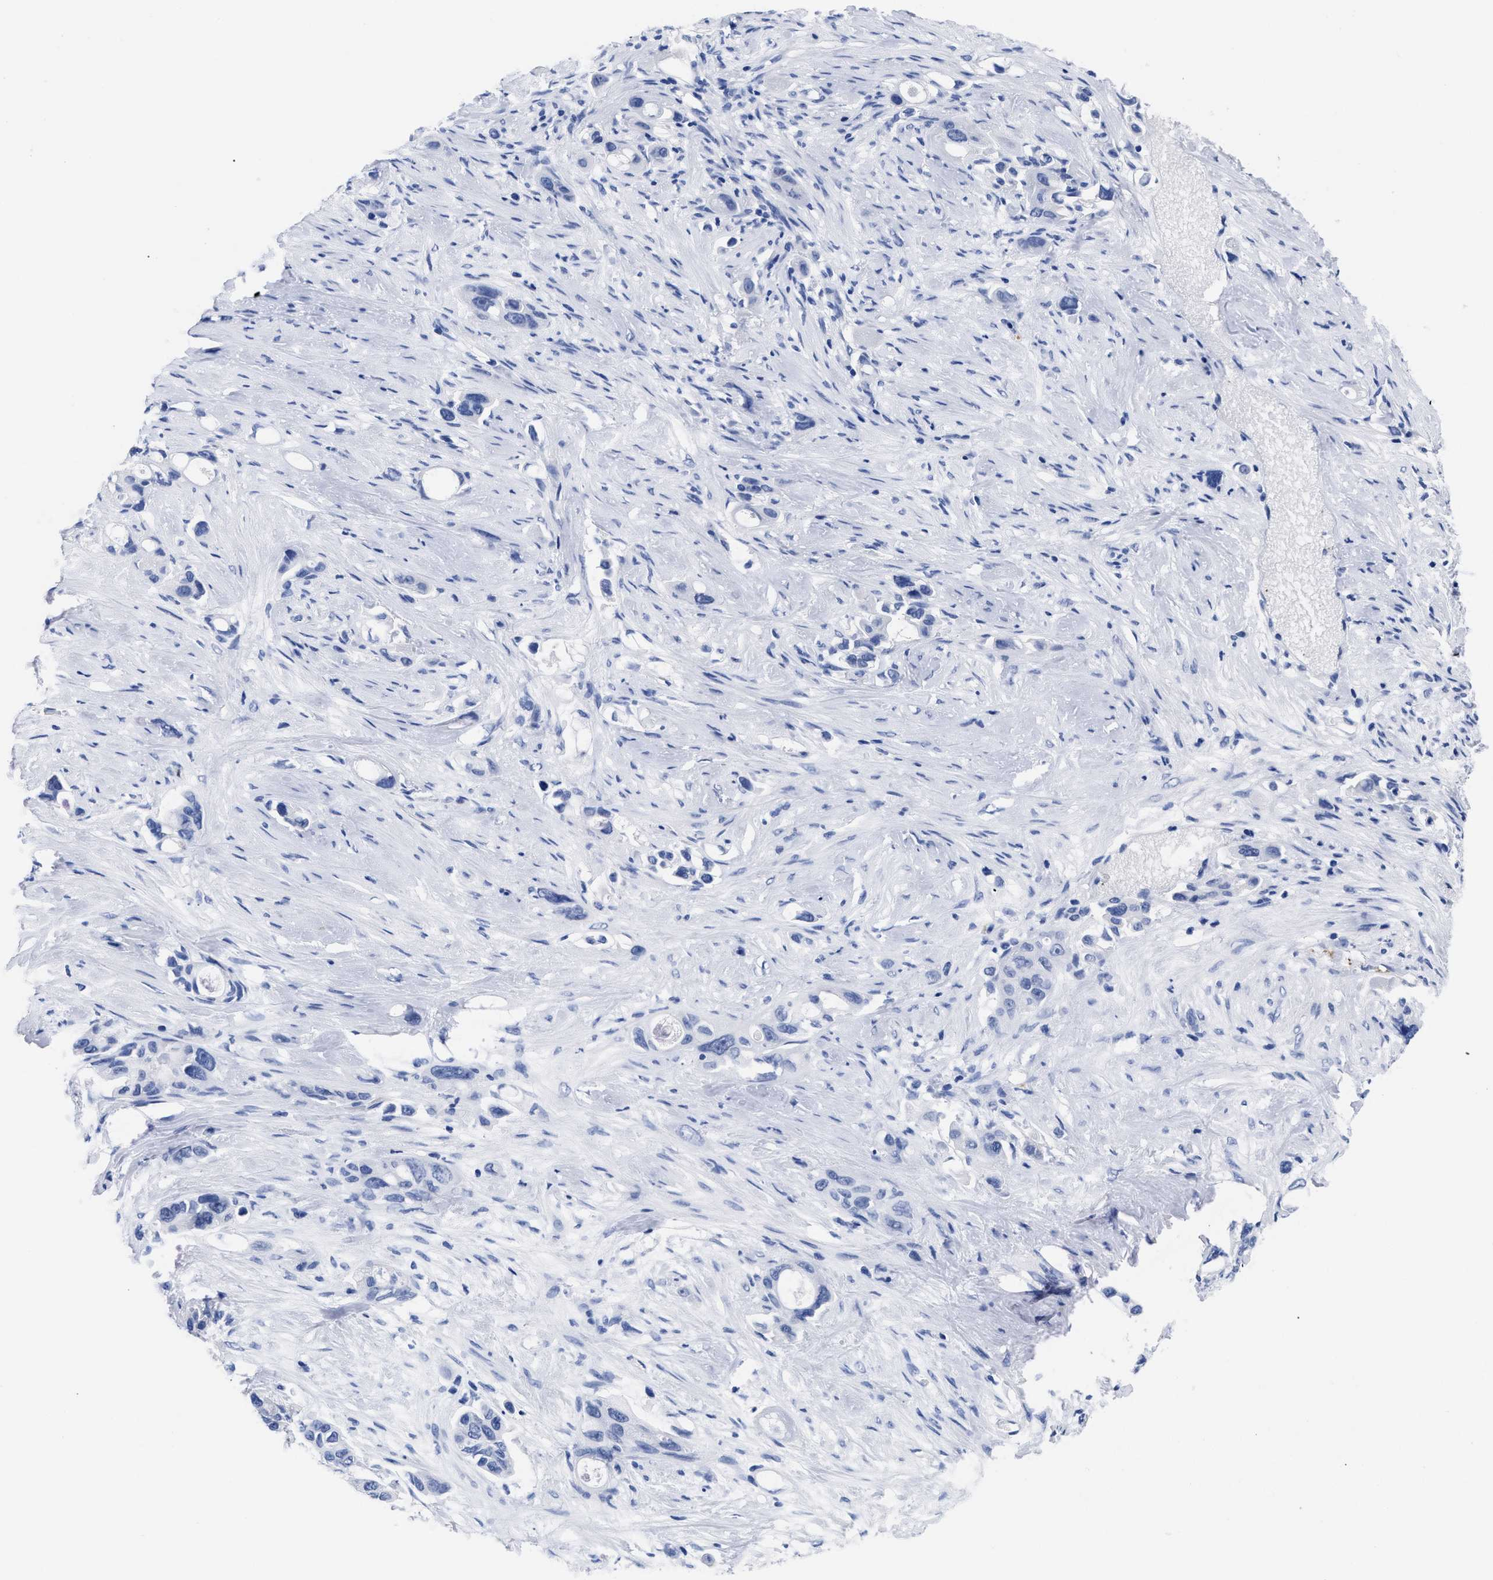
{"staining": {"intensity": "negative", "quantity": "none", "location": "none"}, "tissue": "pancreatic cancer", "cell_type": "Tumor cells", "image_type": "cancer", "snomed": [{"axis": "morphology", "description": "Adenocarcinoma, NOS"}, {"axis": "topography", "description": "Pancreas"}], "caption": "Pancreatic adenocarcinoma was stained to show a protein in brown. There is no significant staining in tumor cells.", "gene": "TREML1", "patient": {"sex": "male", "age": 53}}